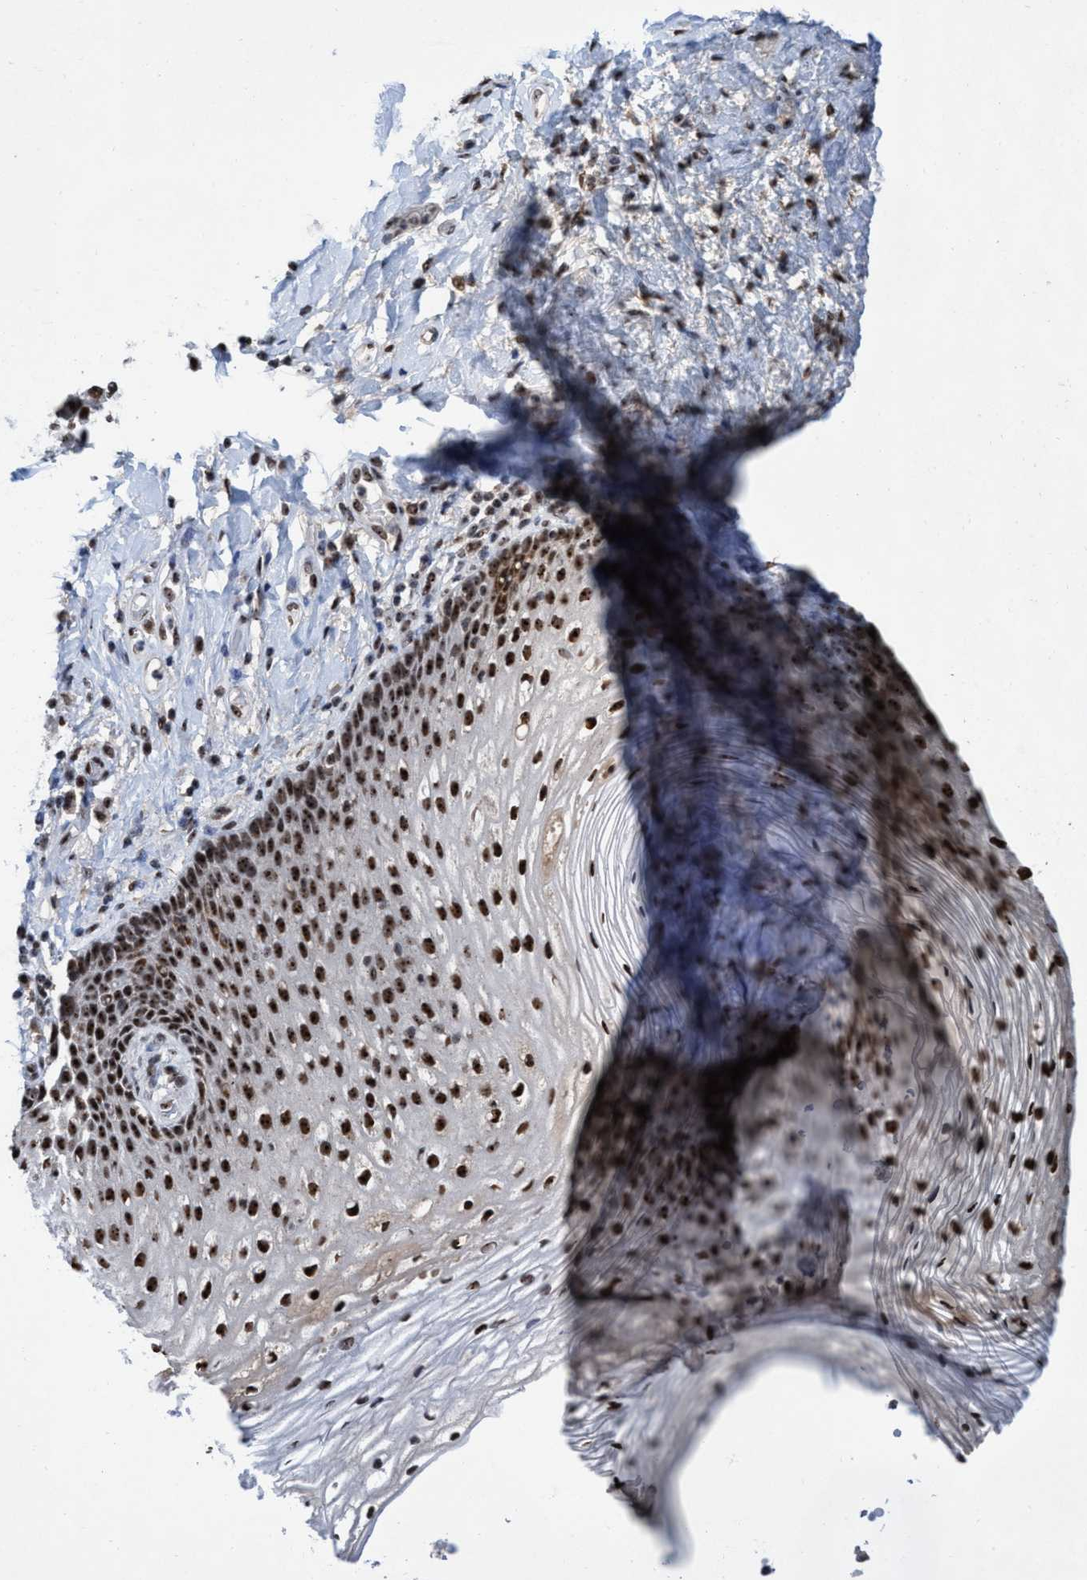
{"staining": {"intensity": "strong", "quantity": ">75%", "location": "nuclear"}, "tissue": "vagina", "cell_type": "Squamous epithelial cells", "image_type": "normal", "snomed": [{"axis": "morphology", "description": "Normal tissue, NOS"}, {"axis": "topography", "description": "Vagina"}], "caption": "Protein analysis of normal vagina exhibits strong nuclear staining in about >75% of squamous epithelial cells. (DAB = brown stain, brightfield microscopy at high magnification).", "gene": "EFCAB10", "patient": {"sex": "female", "age": 60}}